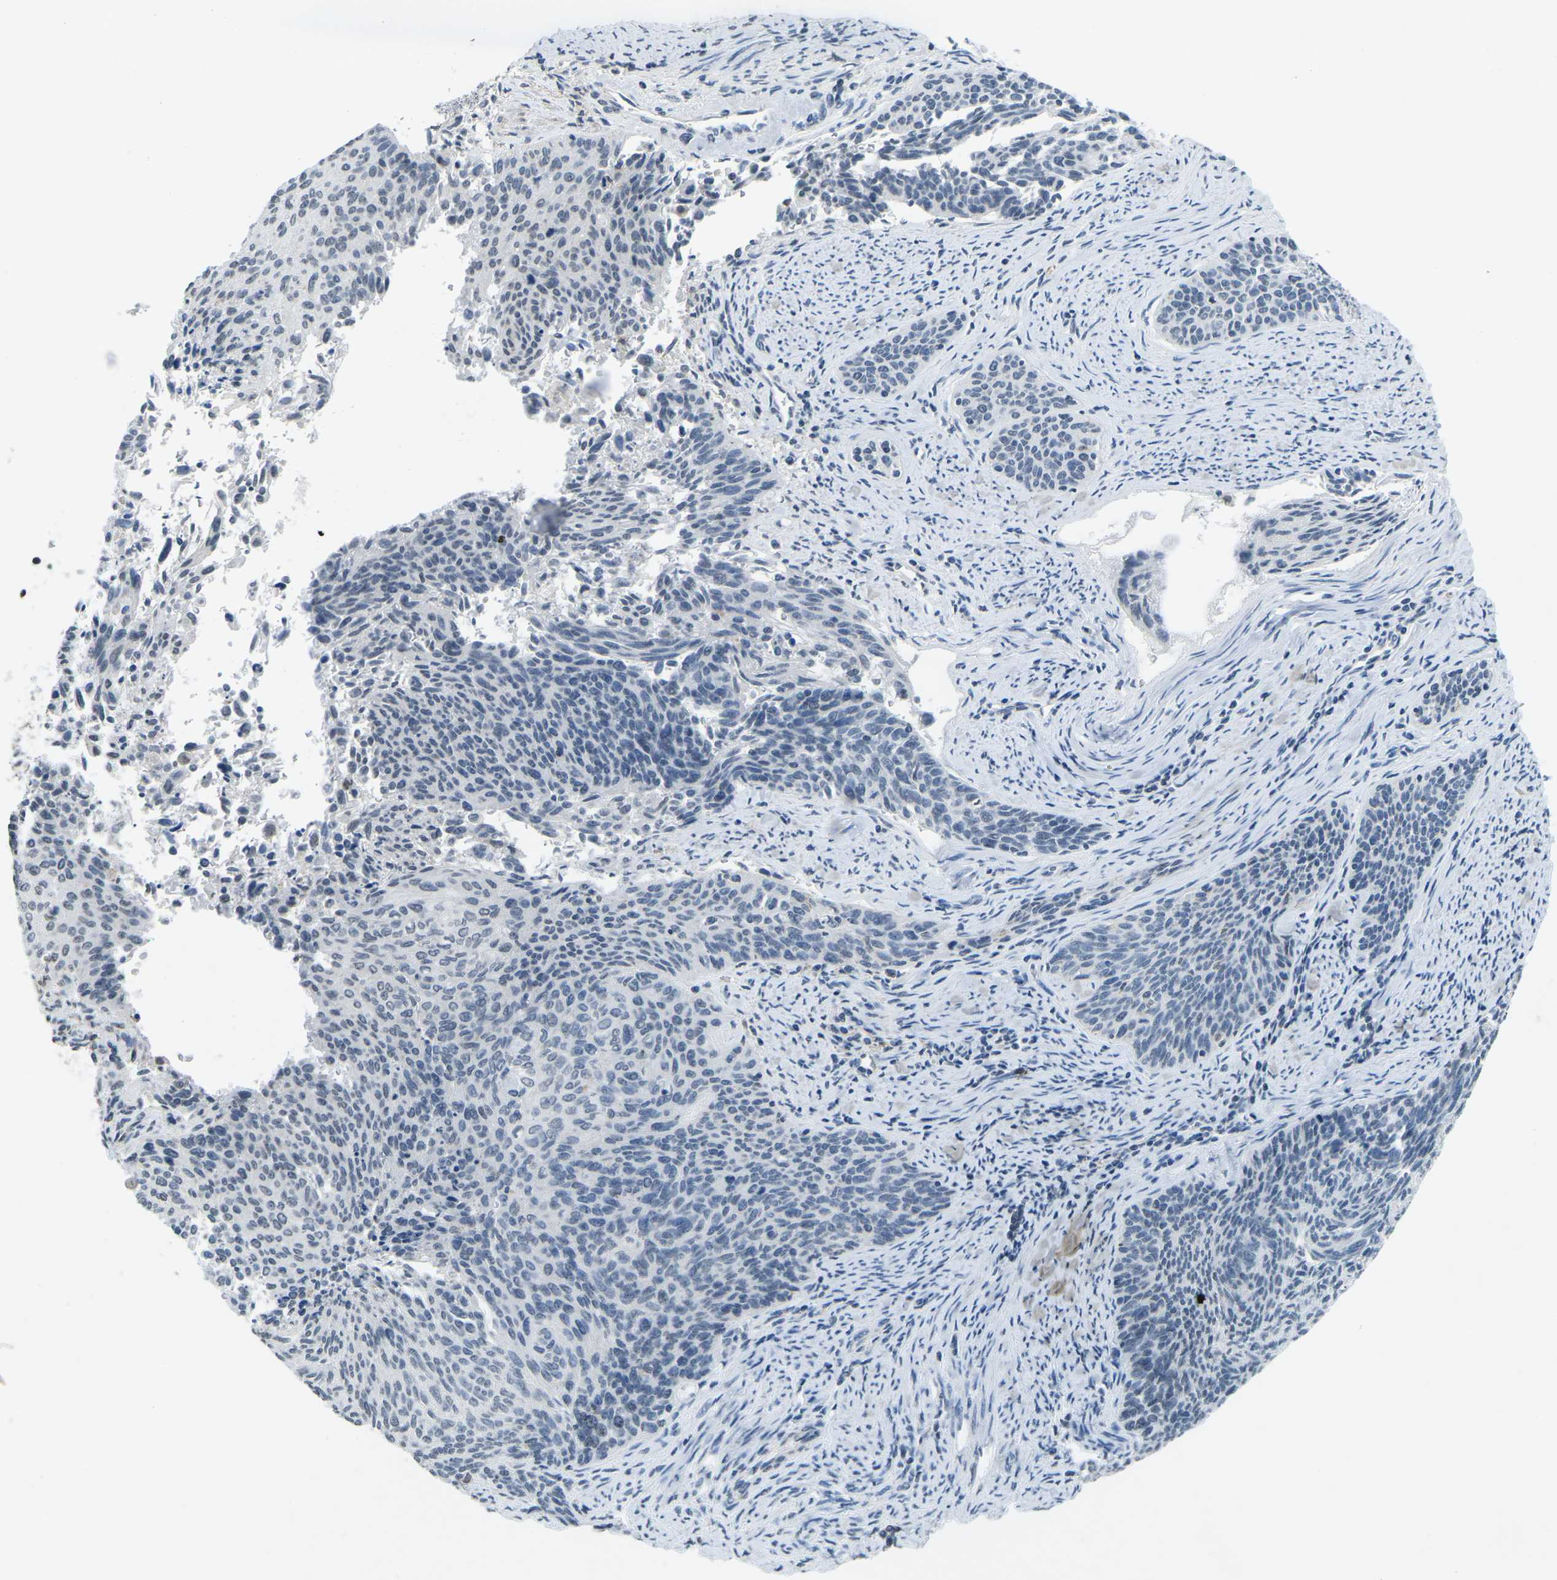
{"staining": {"intensity": "negative", "quantity": "none", "location": "none"}, "tissue": "cervical cancer", "cell_type": "Tumor cells", "image_type": "cancer", "snomed": [{"axis": "morphology", "description": "Squamous cell carcinoma, NOS"}, {"axis": "topography", "description": "Cervix"}], "caption": "DAB immunohistochemical staining of cervical cancer displays no significant positivity in tumor cells.", "gene": "TFR2", "patient": {"sex": "female", "age": 55}}